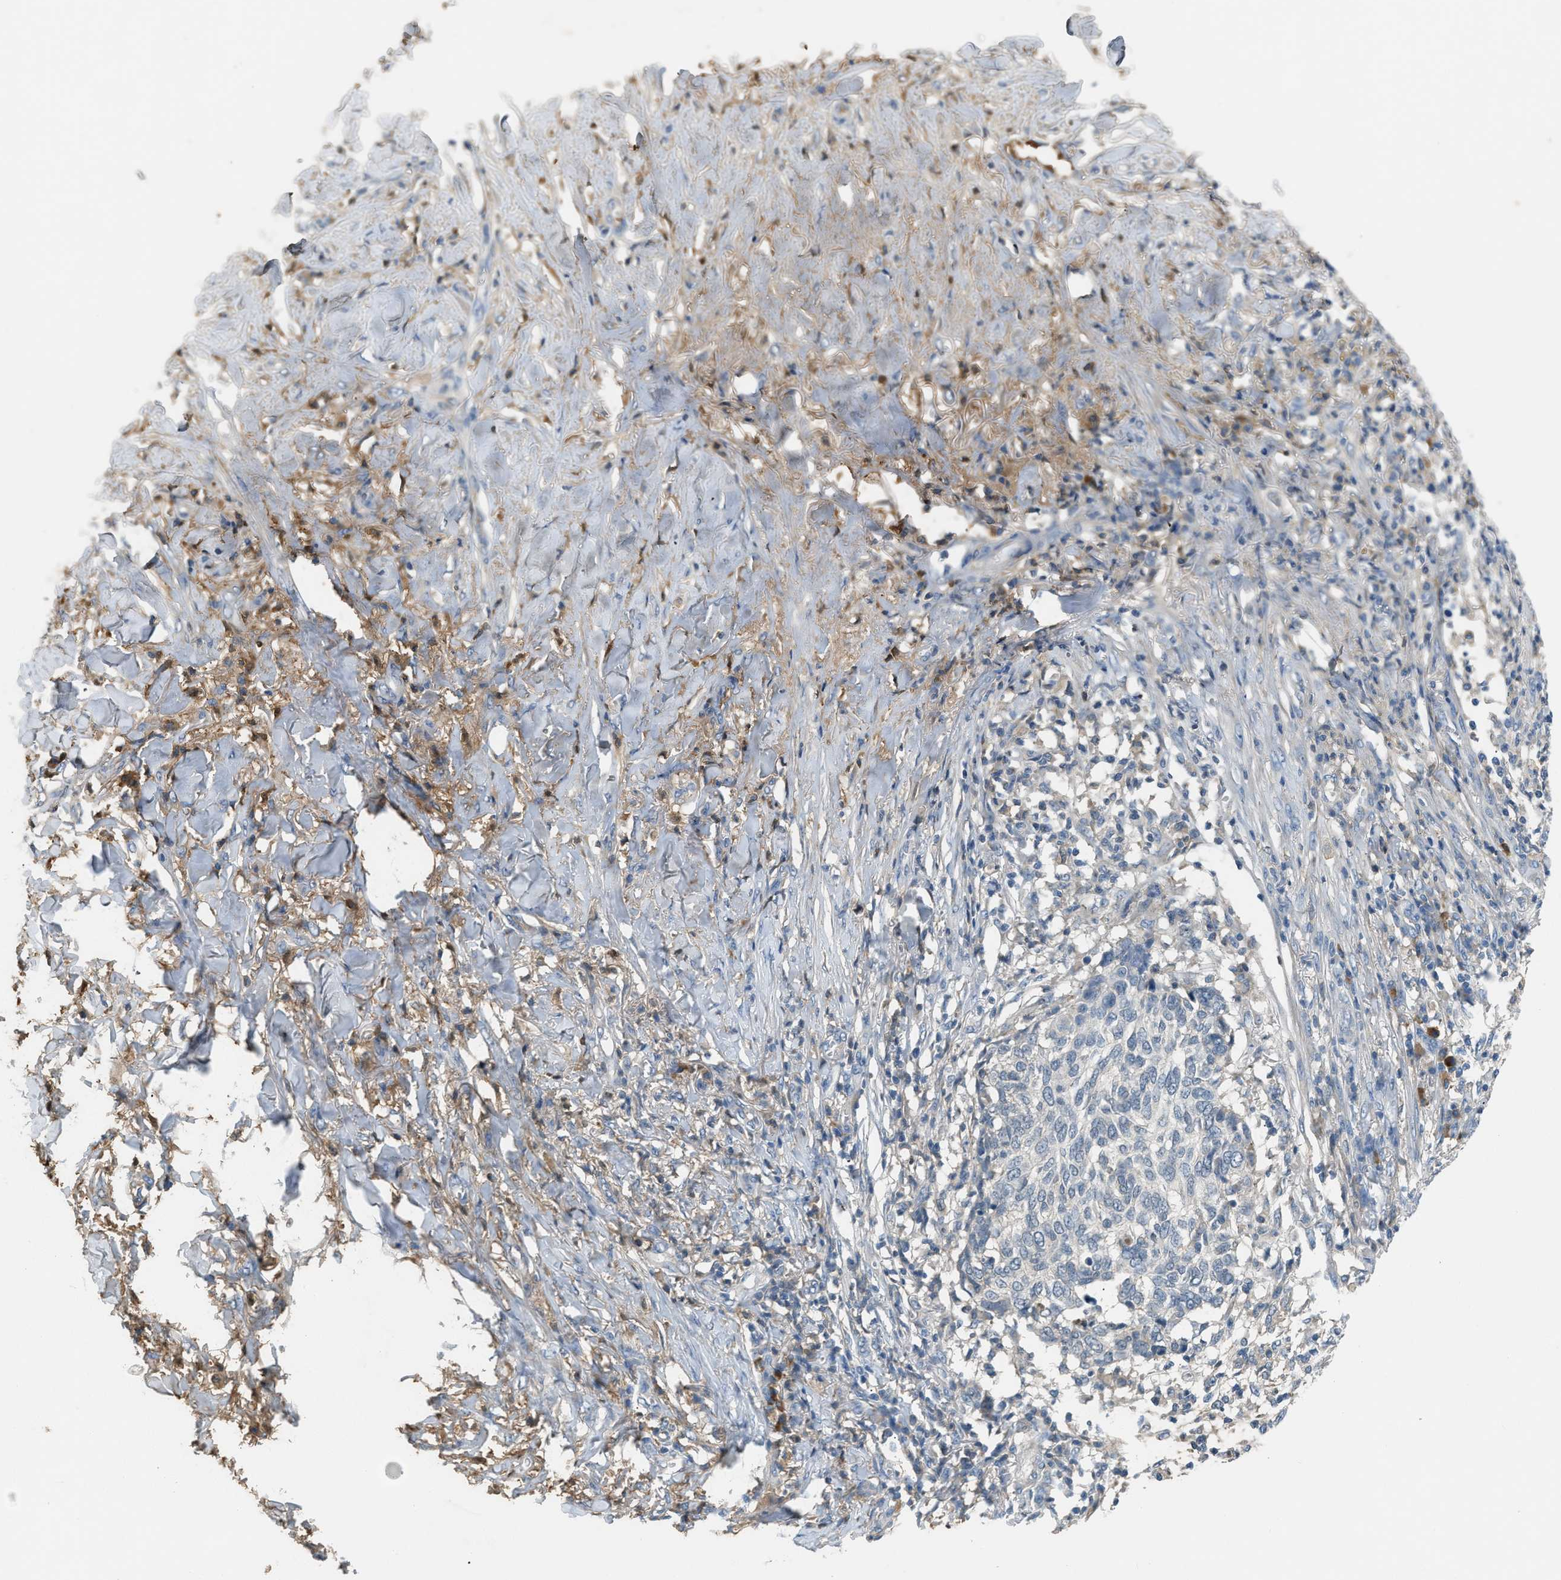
{"staining": {"intensity": "negative", "quantity": "none", "location": "none"}, "tissue": "skin cancer", "cell_type": "Tumor cells", "image_type": "cancer", "snomed": [{"axis": "morphology", "description": "Basal cell carcinoma"}, {"axis": "topography", "description": "Skin"}], "caption": "An immunohistochemistry image of skin cancer is shown. There is no staining in tumor cells of skin cancer. Brightfield microscopy of immunohistochemistry (IHC) stained with DAB (3,3'-diaminobenzidine) (brown) and hematoxylin (blue), captured at high magnification.", "gene": "STC1", "patient": {"sex": "male", "age": 85}}